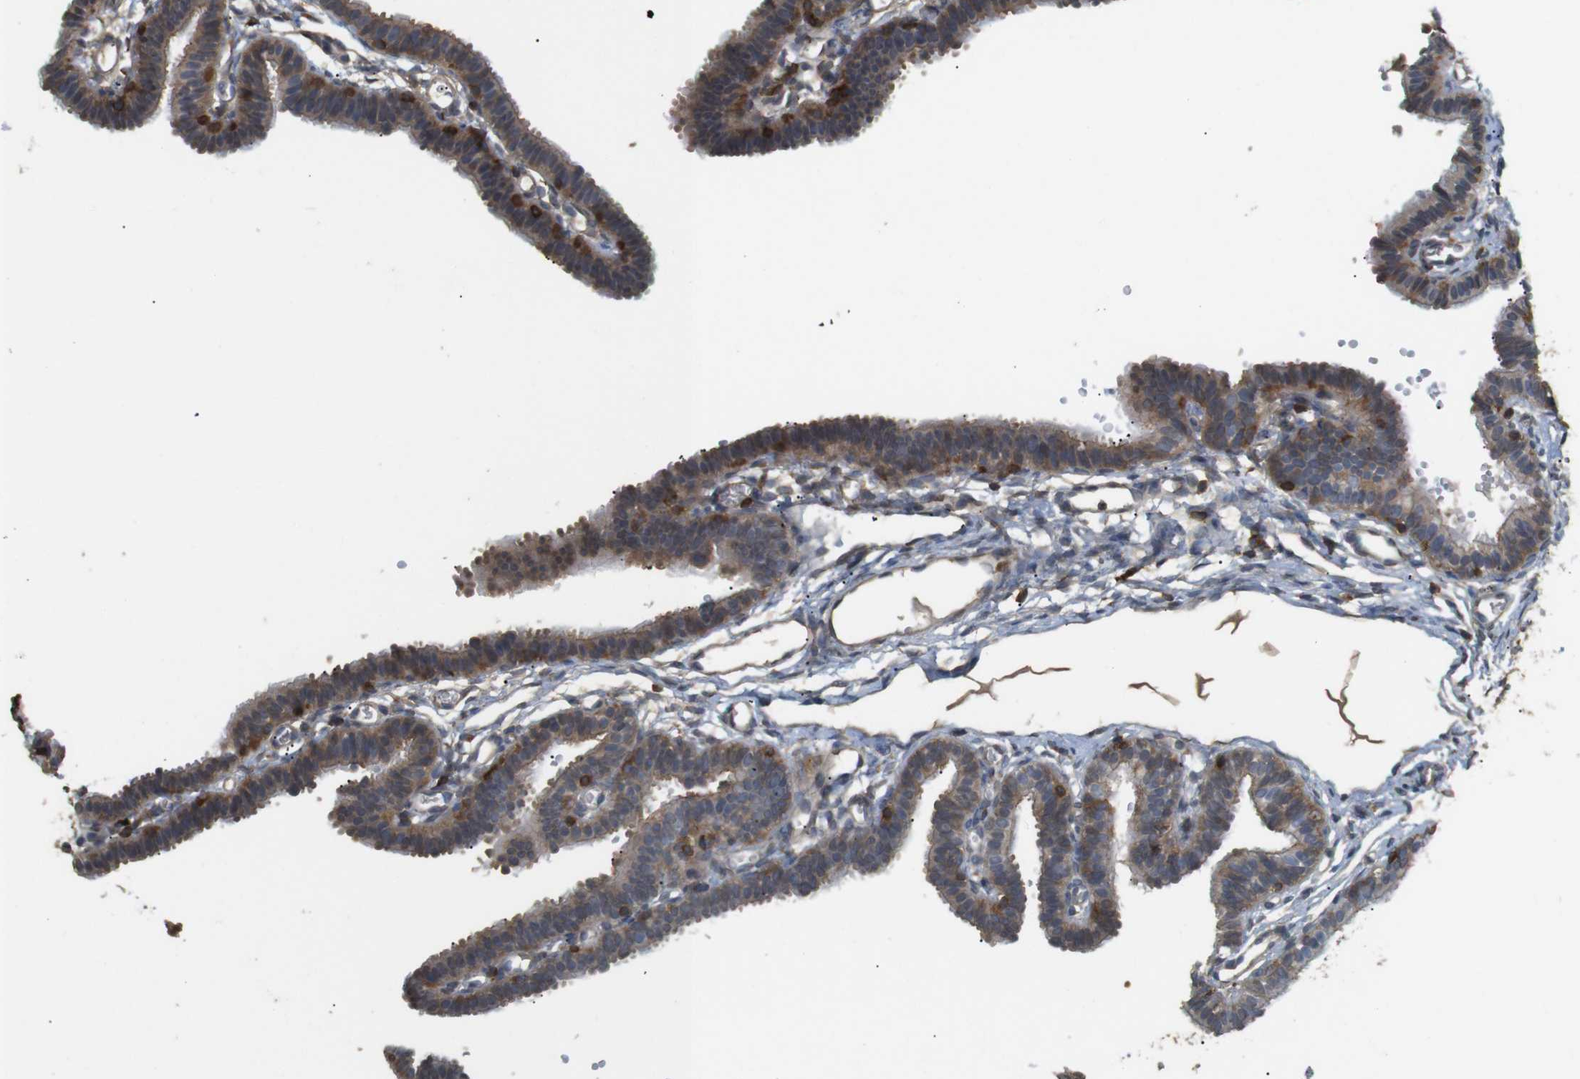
{"staining": {"intensity": "moderate", "quantity": ">75%", "location": "cytoplasmic/membranous"}, "tissue": "fallopian tube", "cell_type": "Glandular cells", "image_type": "normal", "snomed": [{"axis": "morphology", "description": "Normal tissue, NOS"}, {"axis": "topography", "description": "Fallopian tube"}, {"axis": "topography", "description": "Placenta"}], "caption": "Glandular cells exhibit medium levels of moderate cytoplasmic/membranous expression in about >75% of cells in normal fallopian tube.", "gene": "KSR1", "patient": {"sex": "female", "age": 34}}